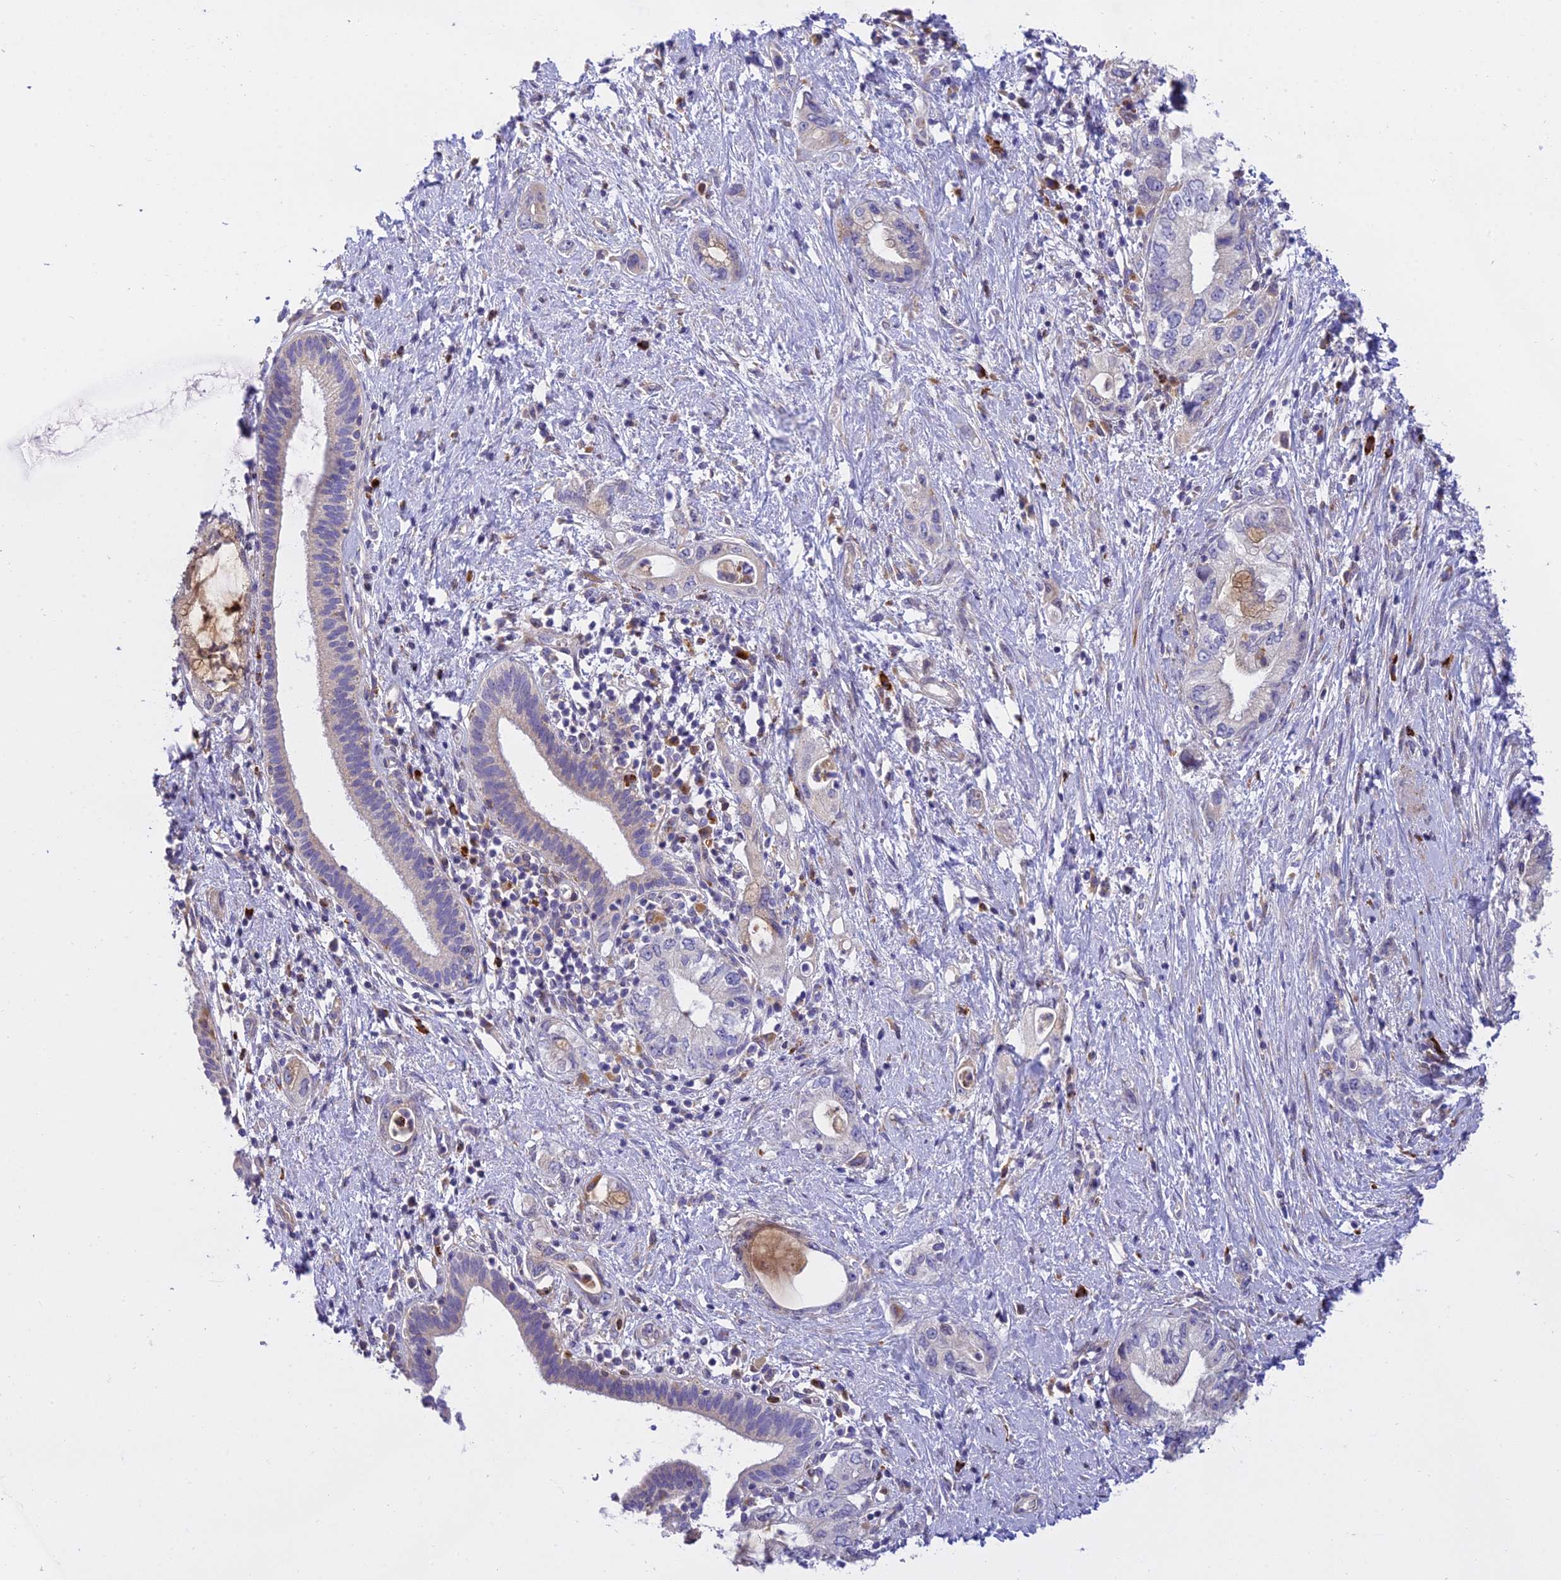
{"staining": {"intensity": "negative", "quantity": "none", "location": "none"}, "tissue": "pancreatic cancer", "cell_type": "Tumor cells", "image_type": "cancer", "snomed": [{"axis": "morphology", "description": "Adenocarcinoma, NOS"}, {"axis": "topography", "description": "Pancreas"}], "caption": "The image reveals no significant positivity in tumor cells of pancreatic cancer (adenocarcinoma).", "gene": "CLCN7", "patient": {"sex": "female", "age": 73}}